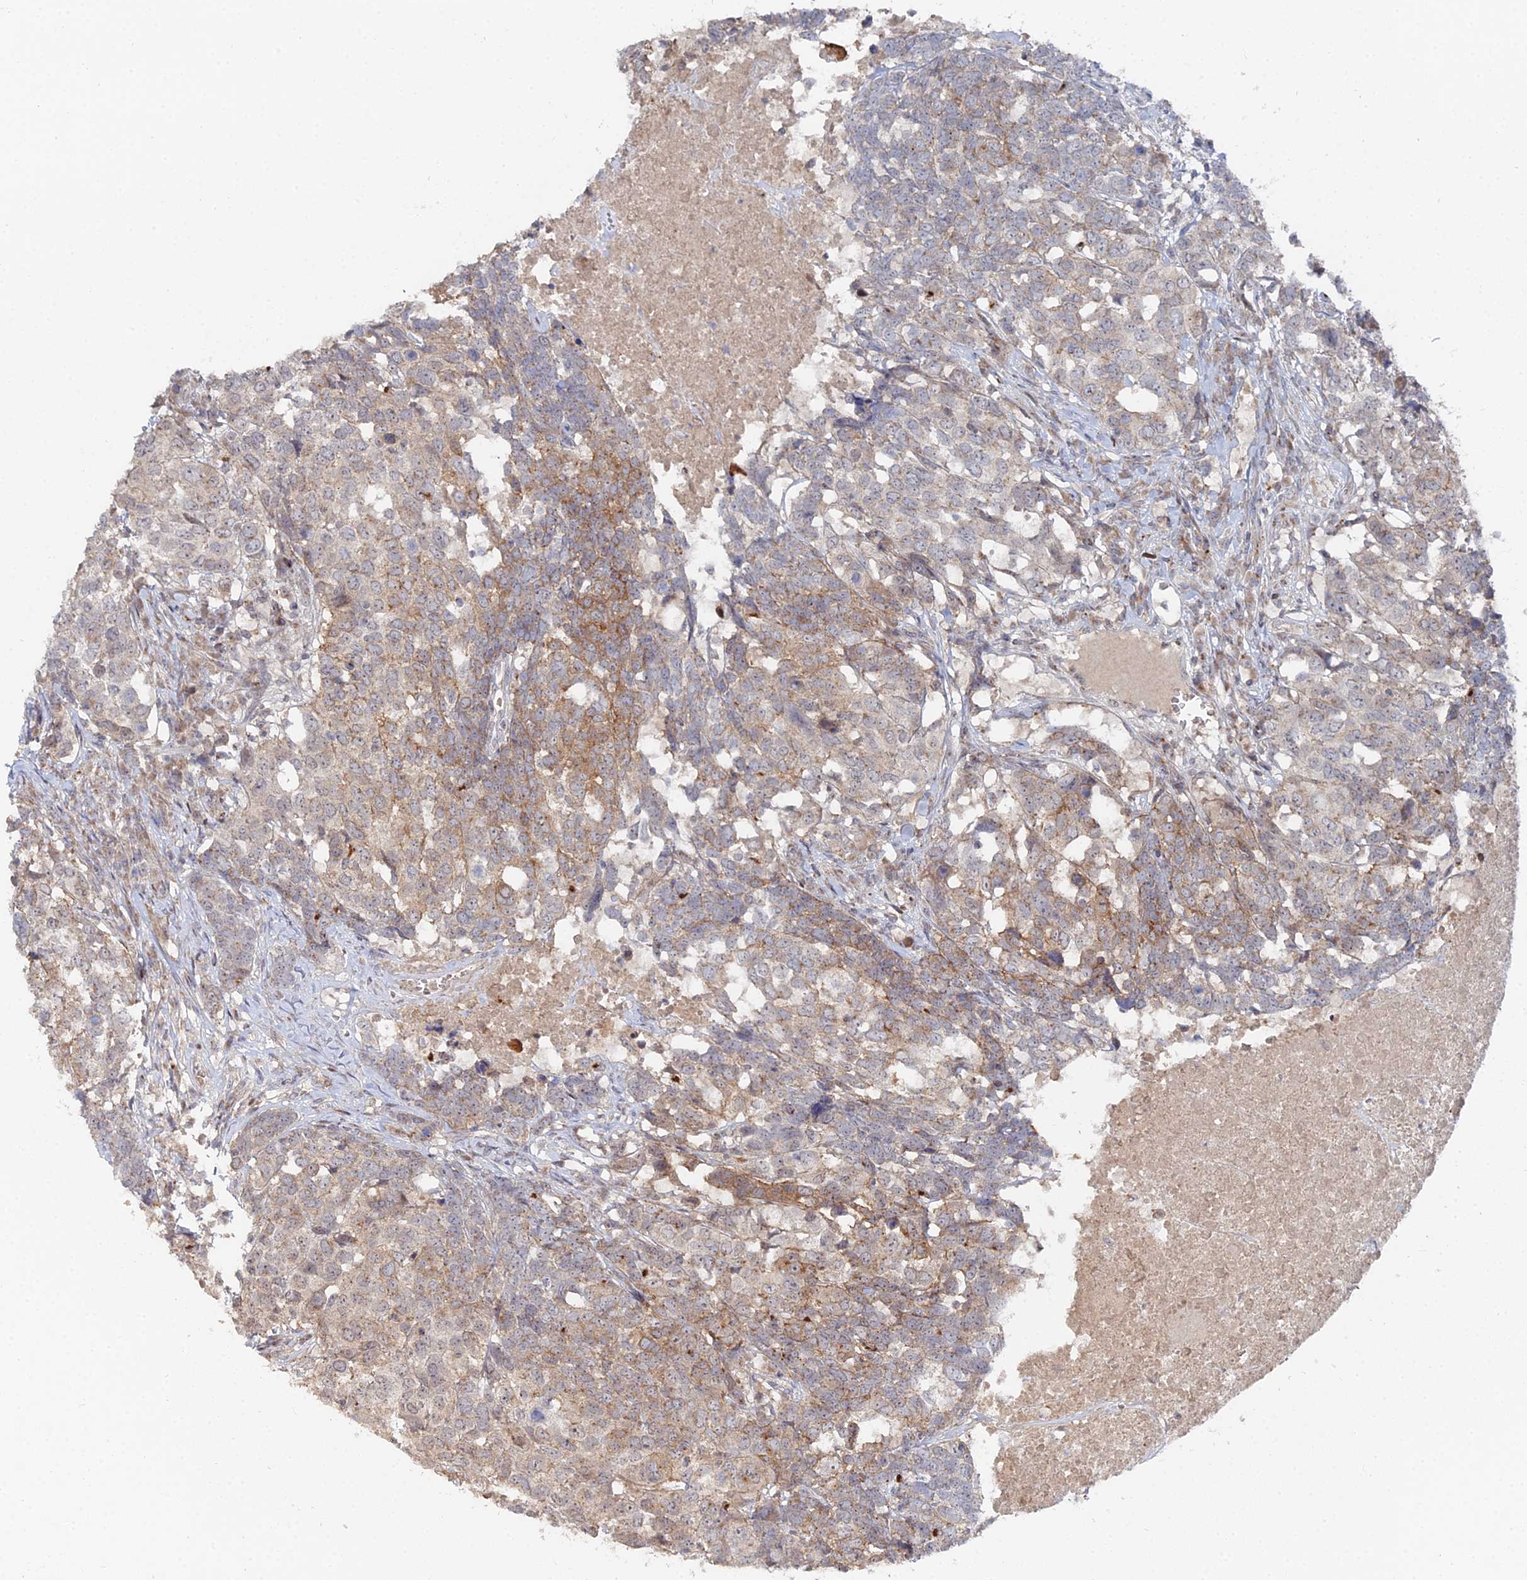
{"staining": {"intensity": "weak", "quantity": "<25%", "location": "cytoplasmic/membranous"}, "tissue": "head and neck cancer", "cell_type": "Tumor cells", "image_type": "cancer", "snomed": [{"axis": "morphology", "description": "Squamous cell carcinoma, NOS"}, {"axis": "topography", "description": "Head-Neck"}], "caption": "This is a histopathology image of IHC staining of head and neck cancer (squamous cell carcinoma), which shows no expression in tumor cells. Nuclei are stained in blue.", "gene": "SGMS1", "patient": {"sex": "male", "age": 66}}